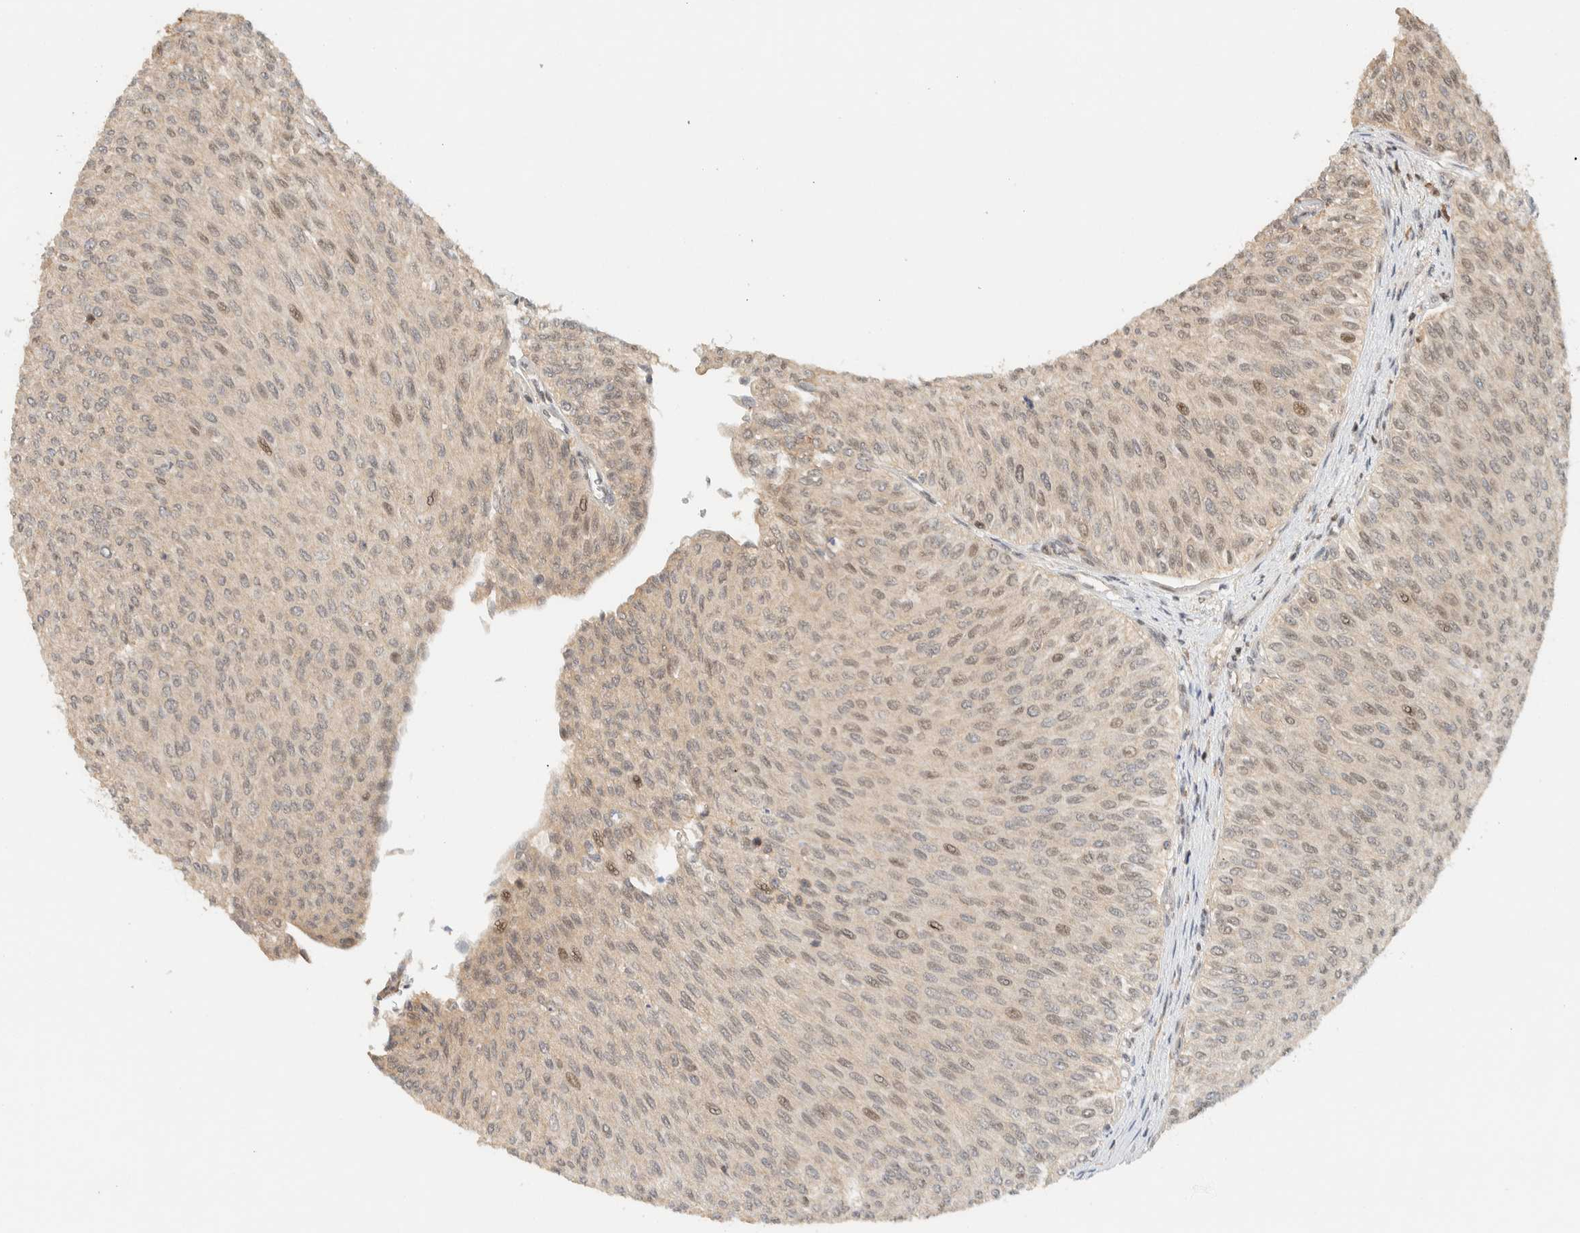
{"staining": {"intensity": "weak", "quantity": ">75%", "location": "cytoplasmic/membranous,nuclear"}, "tissue": "urothelial cancer", "cell_type": "Tumor cells", "image_type": "cancer", "snomed": [{"axis": "morphology", "description": "Urothelial carcinoma, Low grade"}, {"axis": "topography", "description": "Urinary bladder"}], "caption": "The micrograph shows staining of urothelial carcinoma (low-grade), revealing weak cytoplasmic/membranous and nuclear protein expression (brown color) within tumor cells.", "gene": "ARFGEF1", "patient": {"sex": "male", "age": 78}}